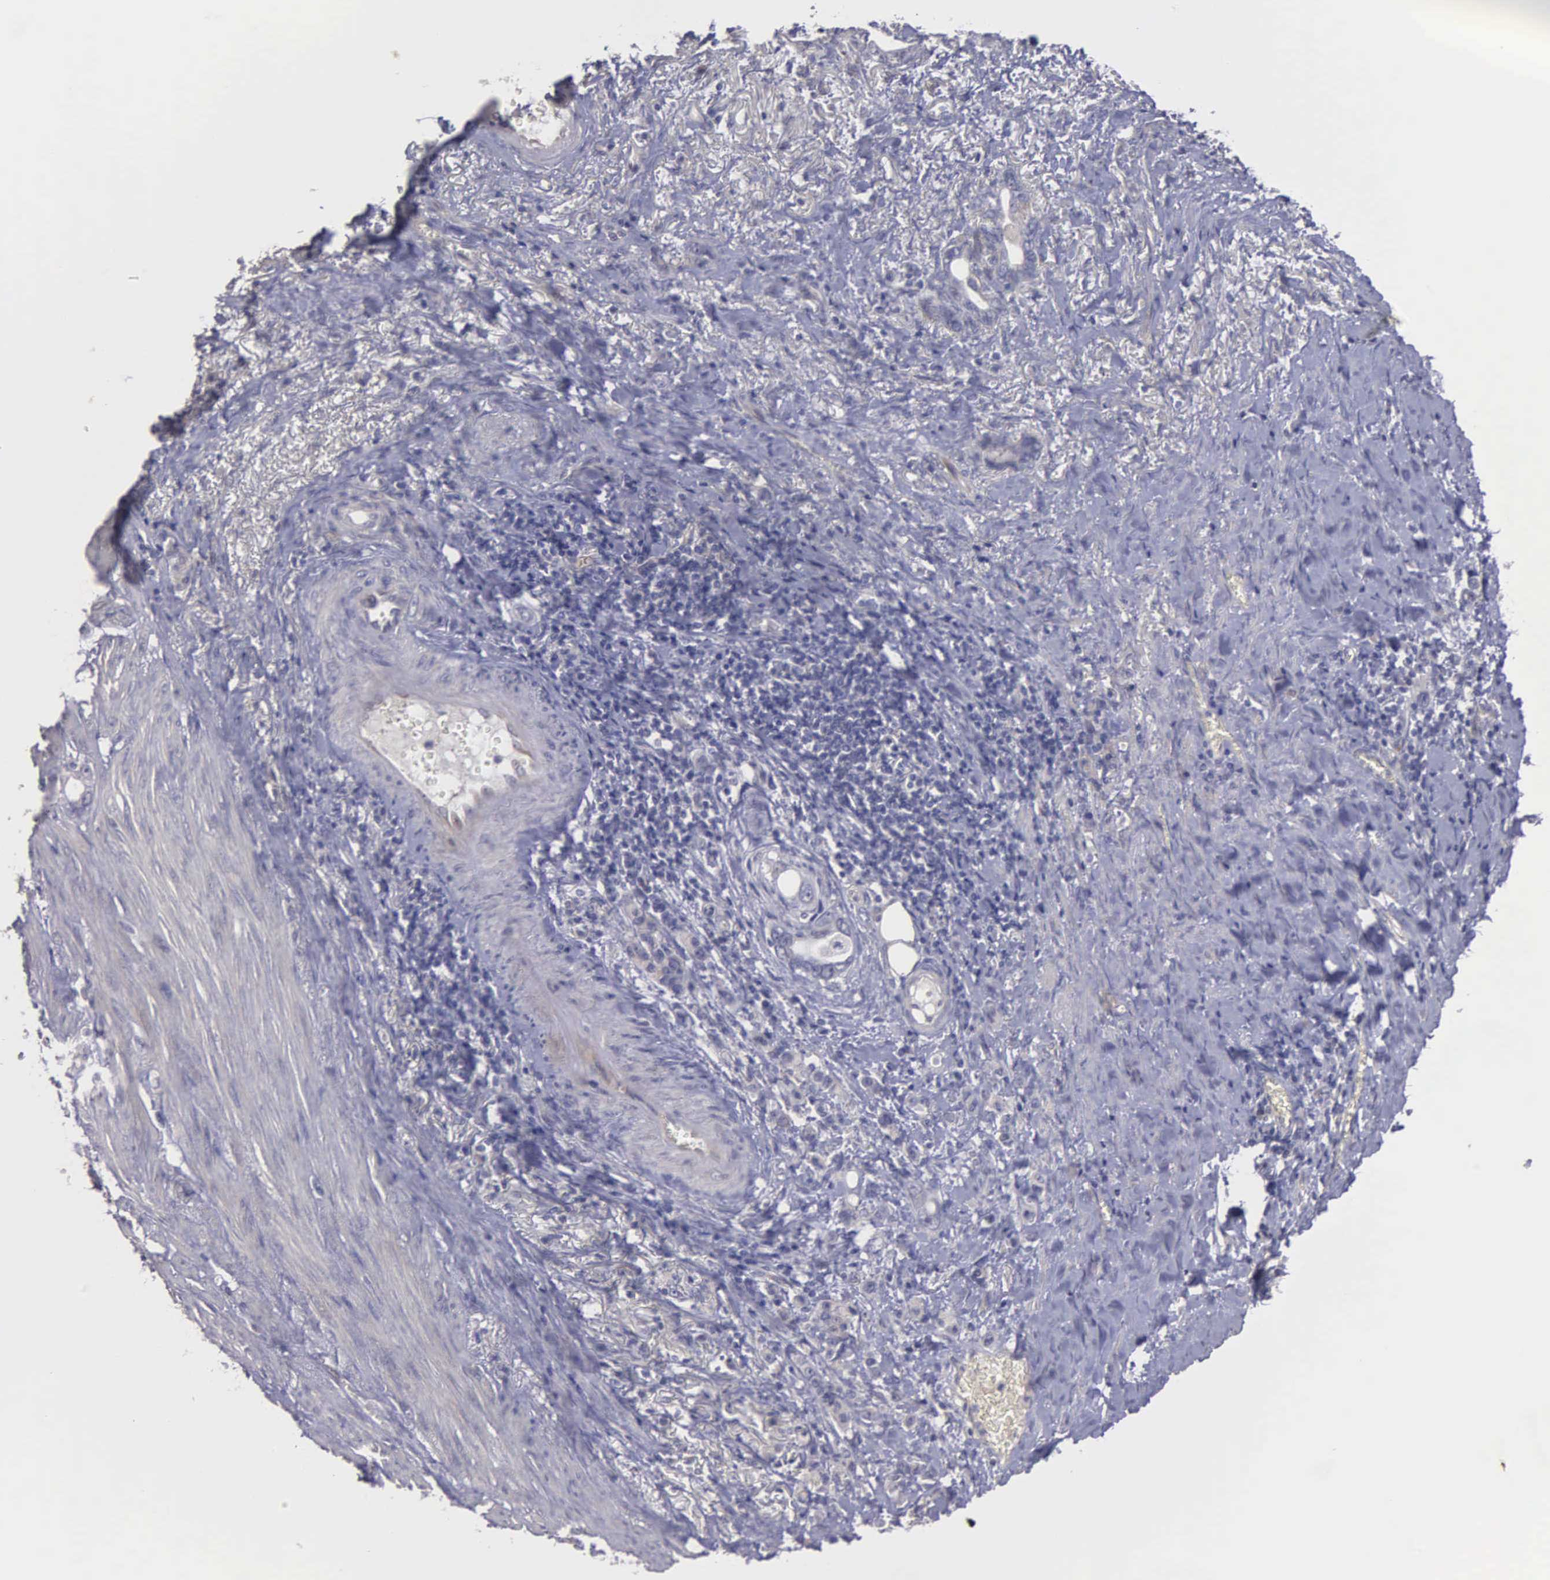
{"staining": {"intensity": "negative", "quantity": "none", "location": "none"}, "tissue": "stomach cancer", "cell_type": "Tumor cells", "image_type": "cancer", "snomed": [{"axis": "morphology", "description": "Adenocarcinoma, NOS"}, {"axis": "topography", "description": "Stomach"}], "caption": "A high-resolution image shows immunohistochemistry (IHC) staining of stomach adenocarcinoma, which exhibits no significant positivity in tumor cells. Brightfield microscopy of immunohistochemistry (IHC) stained with DAB (3,3'-diaminobenzidine) (brown) and hematoxylin (blue), captured at high magnification.", "gene": "RTL10", "patient": {"sex": "male", "age": 78}}